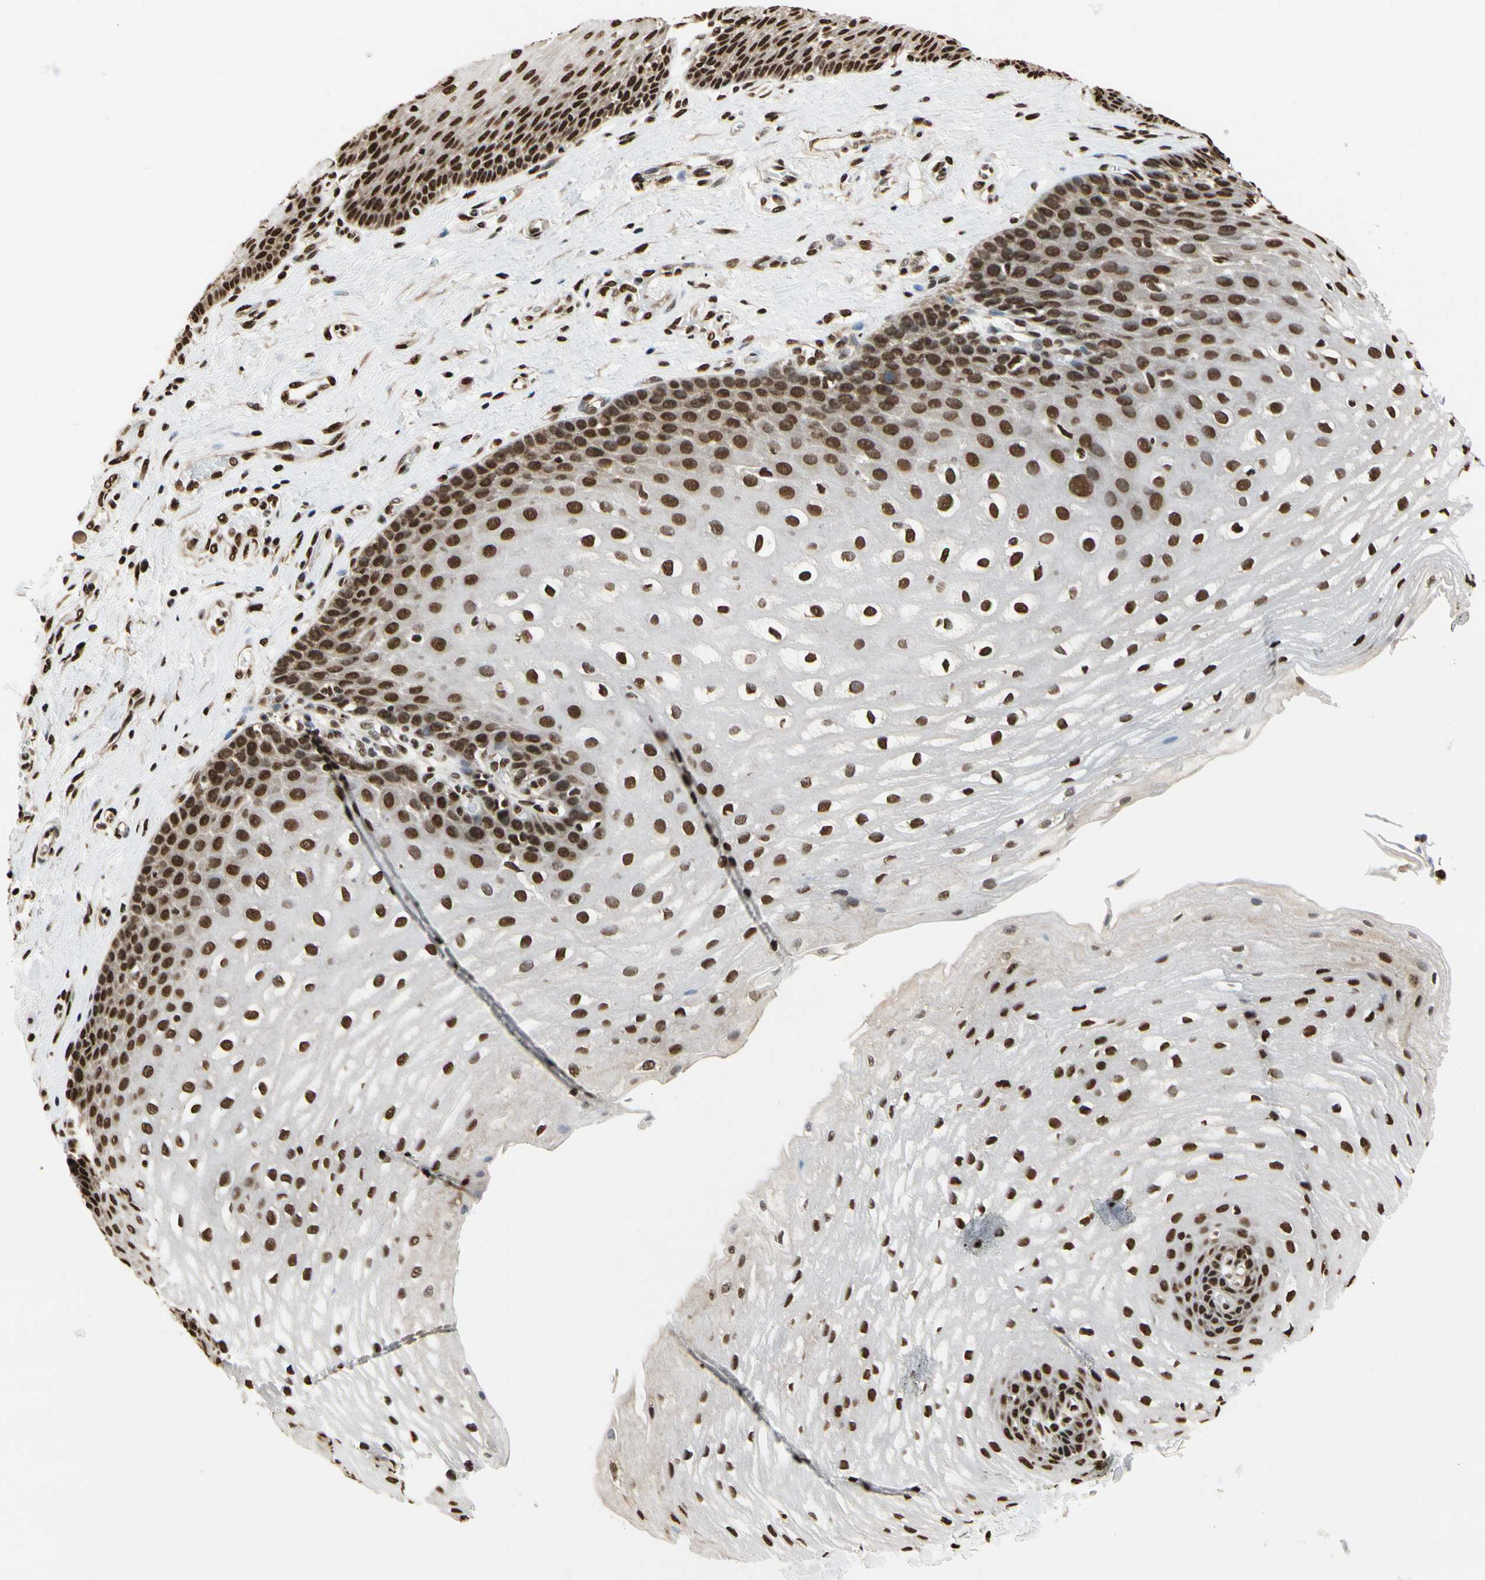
{"staining": {"intensity": "strong", "quantity": ">75%", "location": "nuclear"}, "tissue": "esophagus", "cell_type": "Squamous epithelial cells", "image_type": "normal", "snomed": [{"axis": "morphology", "description": "Normal tissue, NOS"}, {"axis": "topography", "description": "Esophagus"}], "caption": "The image displays immunohistochemical staining of benign esophagus. There is strong nuclear staining is appreciated in about >75% of squamous epithelial cells. (DAB (3,3'-diaminobenzidine) = brown stain, brightfield microscopy at high magnification).", "gene": "HNRNPK", "patient": {"sex": "male", "age": 48}}